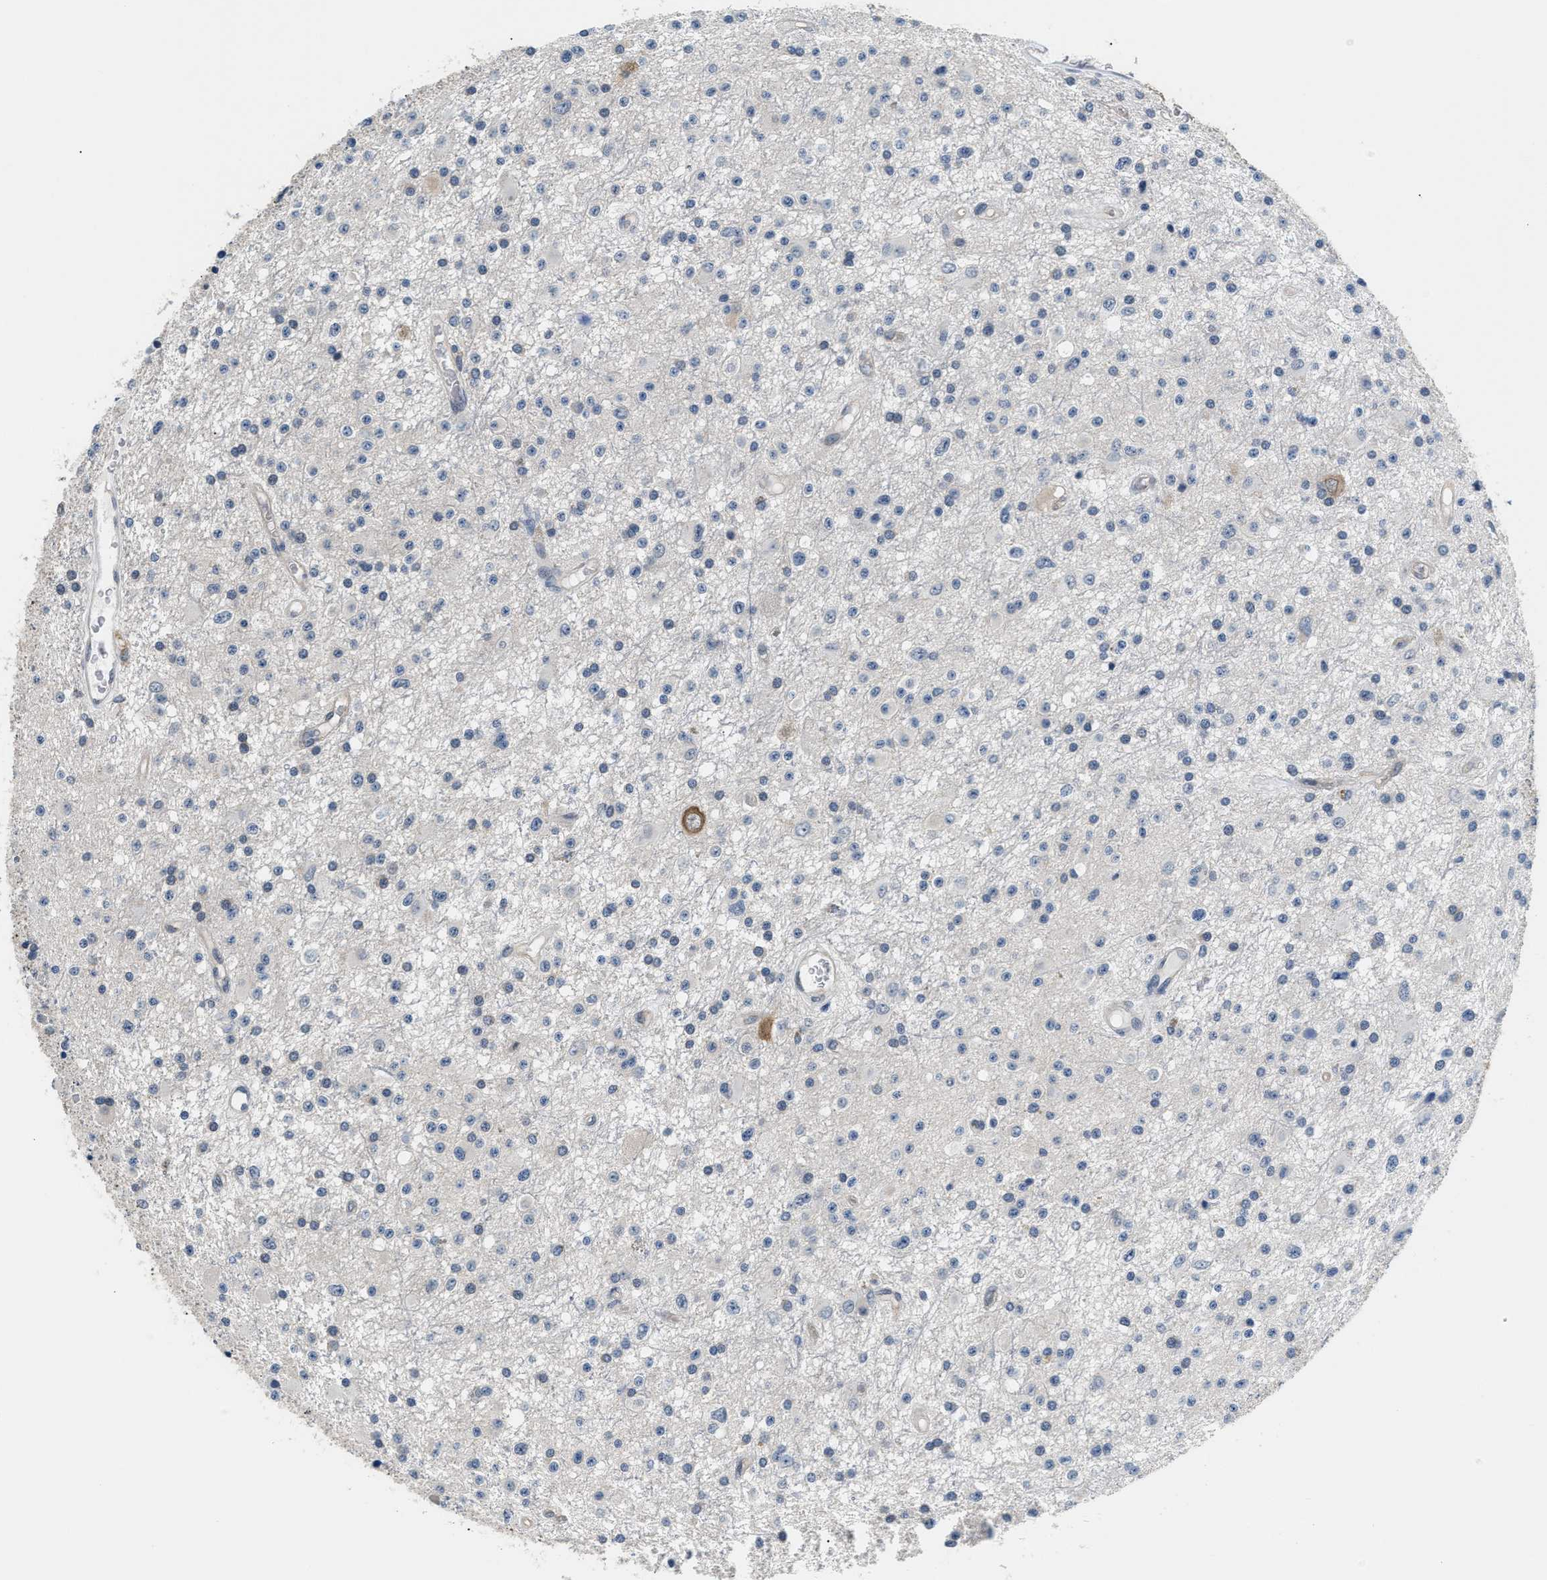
{"staining": {"intensity": "moderate", "quantity": "<25%", "location": "cytoplasmic/membranous"}, "tissue": "glioma", "cell_type": "Tumor cells", "image_type": "cancer", "snomed": [{"axis": "morphology", "description": "Glioma, malignant, Low grade"}, {"axis": "topography", "description": "Brain"}], "caption": "Tumor cells show moderate cytoplasmic/membranous expression in about <25% of cells in glioma.", "gene": "PPM1H", "patient": {"sex": "male", "age": 58}}